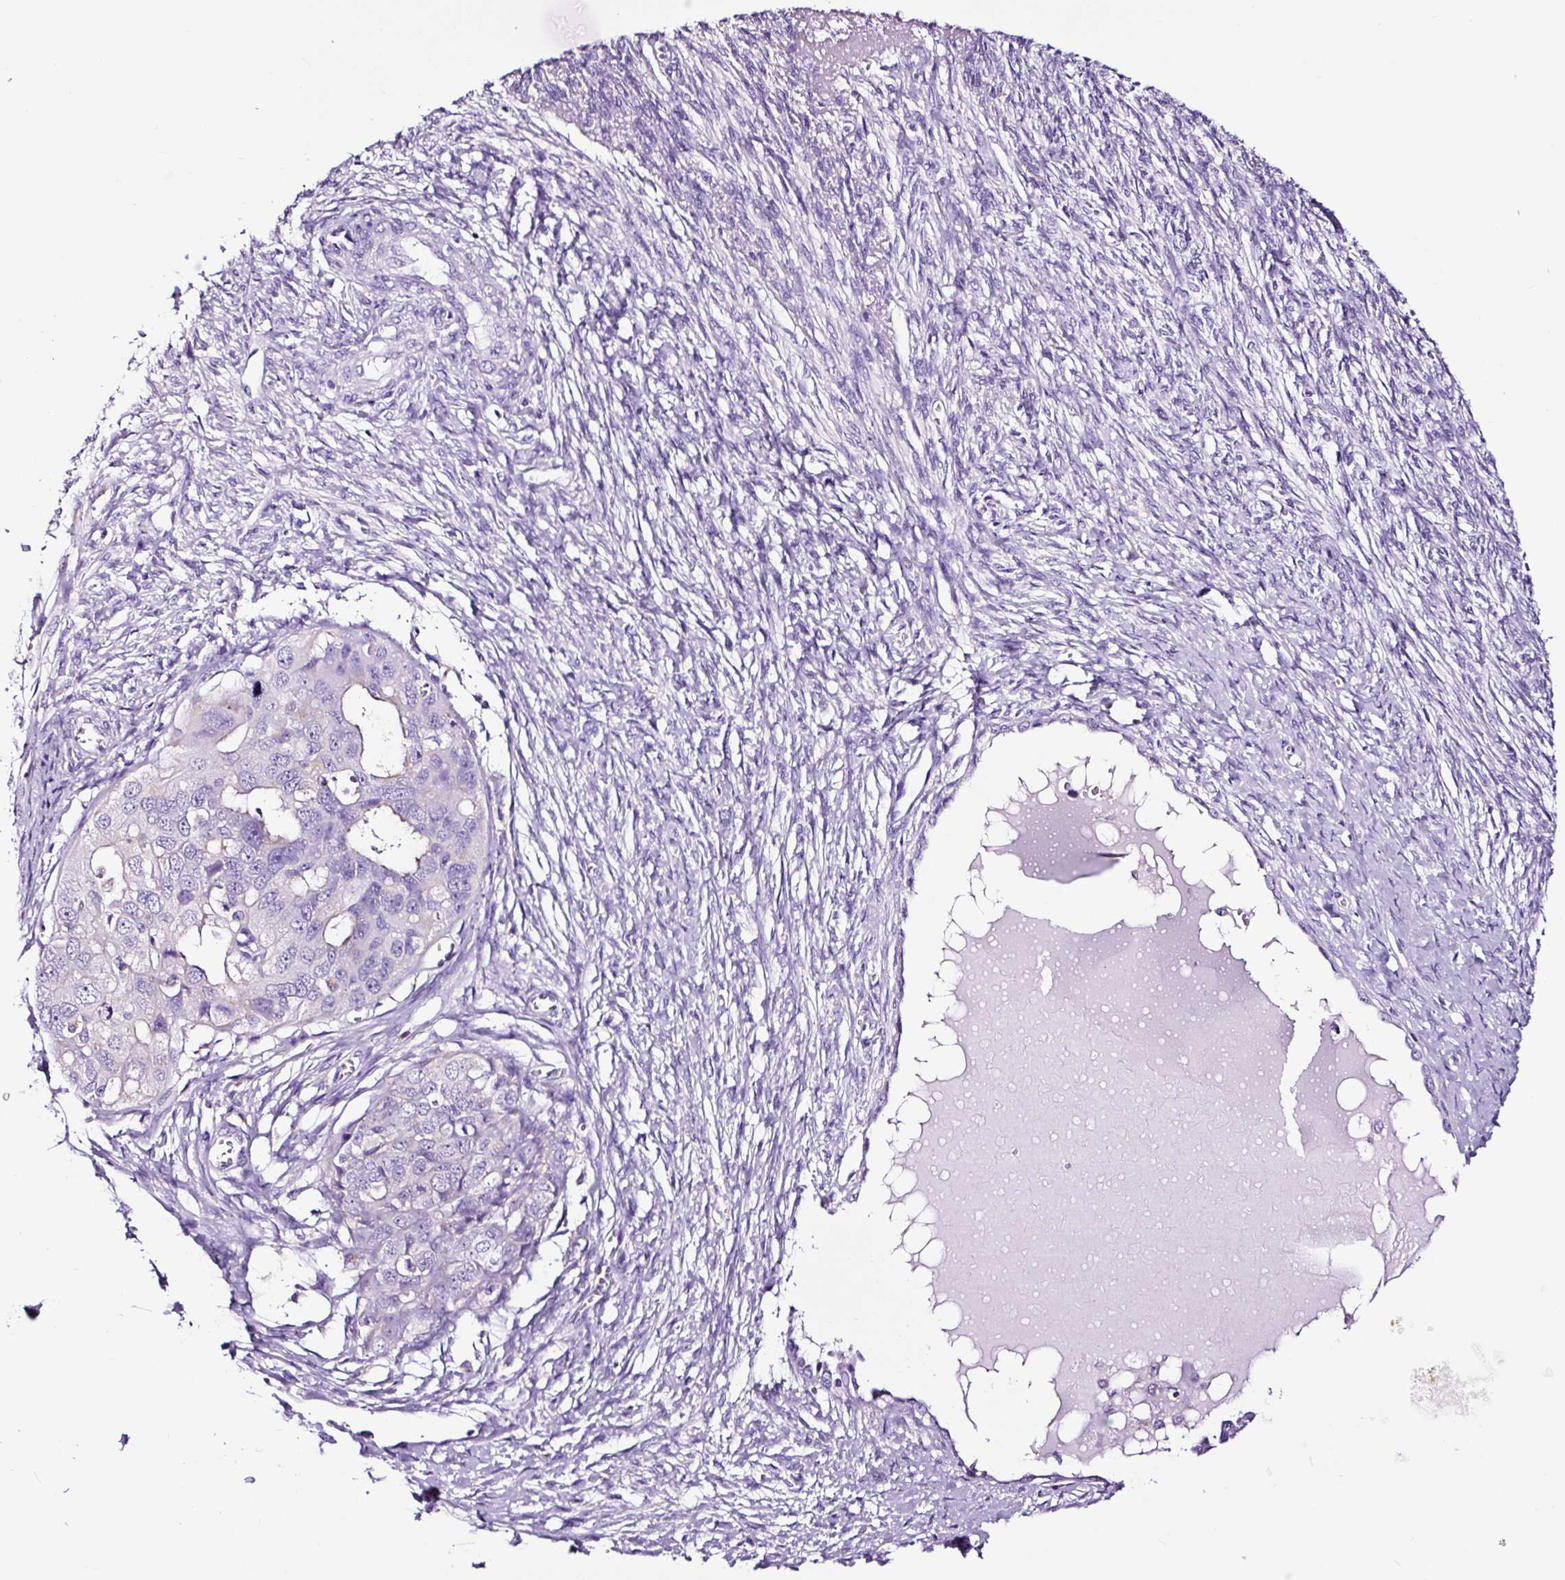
{"staining": {"intensity": "negative", "quantity": "none", "location": "none"}, "tissue": "ovarian cancer", "cell_type": "Tumor cells", "image_type": "cancer", "snomed": [{"axis": "morphology", "description": "Carcinoma, endometroid"}, {"axis": "topography", "description": "Ovary"}], "caption": "Tumor cells are negative for brown protein staining in ovarian cancer (endometroid carcinoma).", "gene": "FBXL7", "patient": {"sex": "female", "age": 70}}